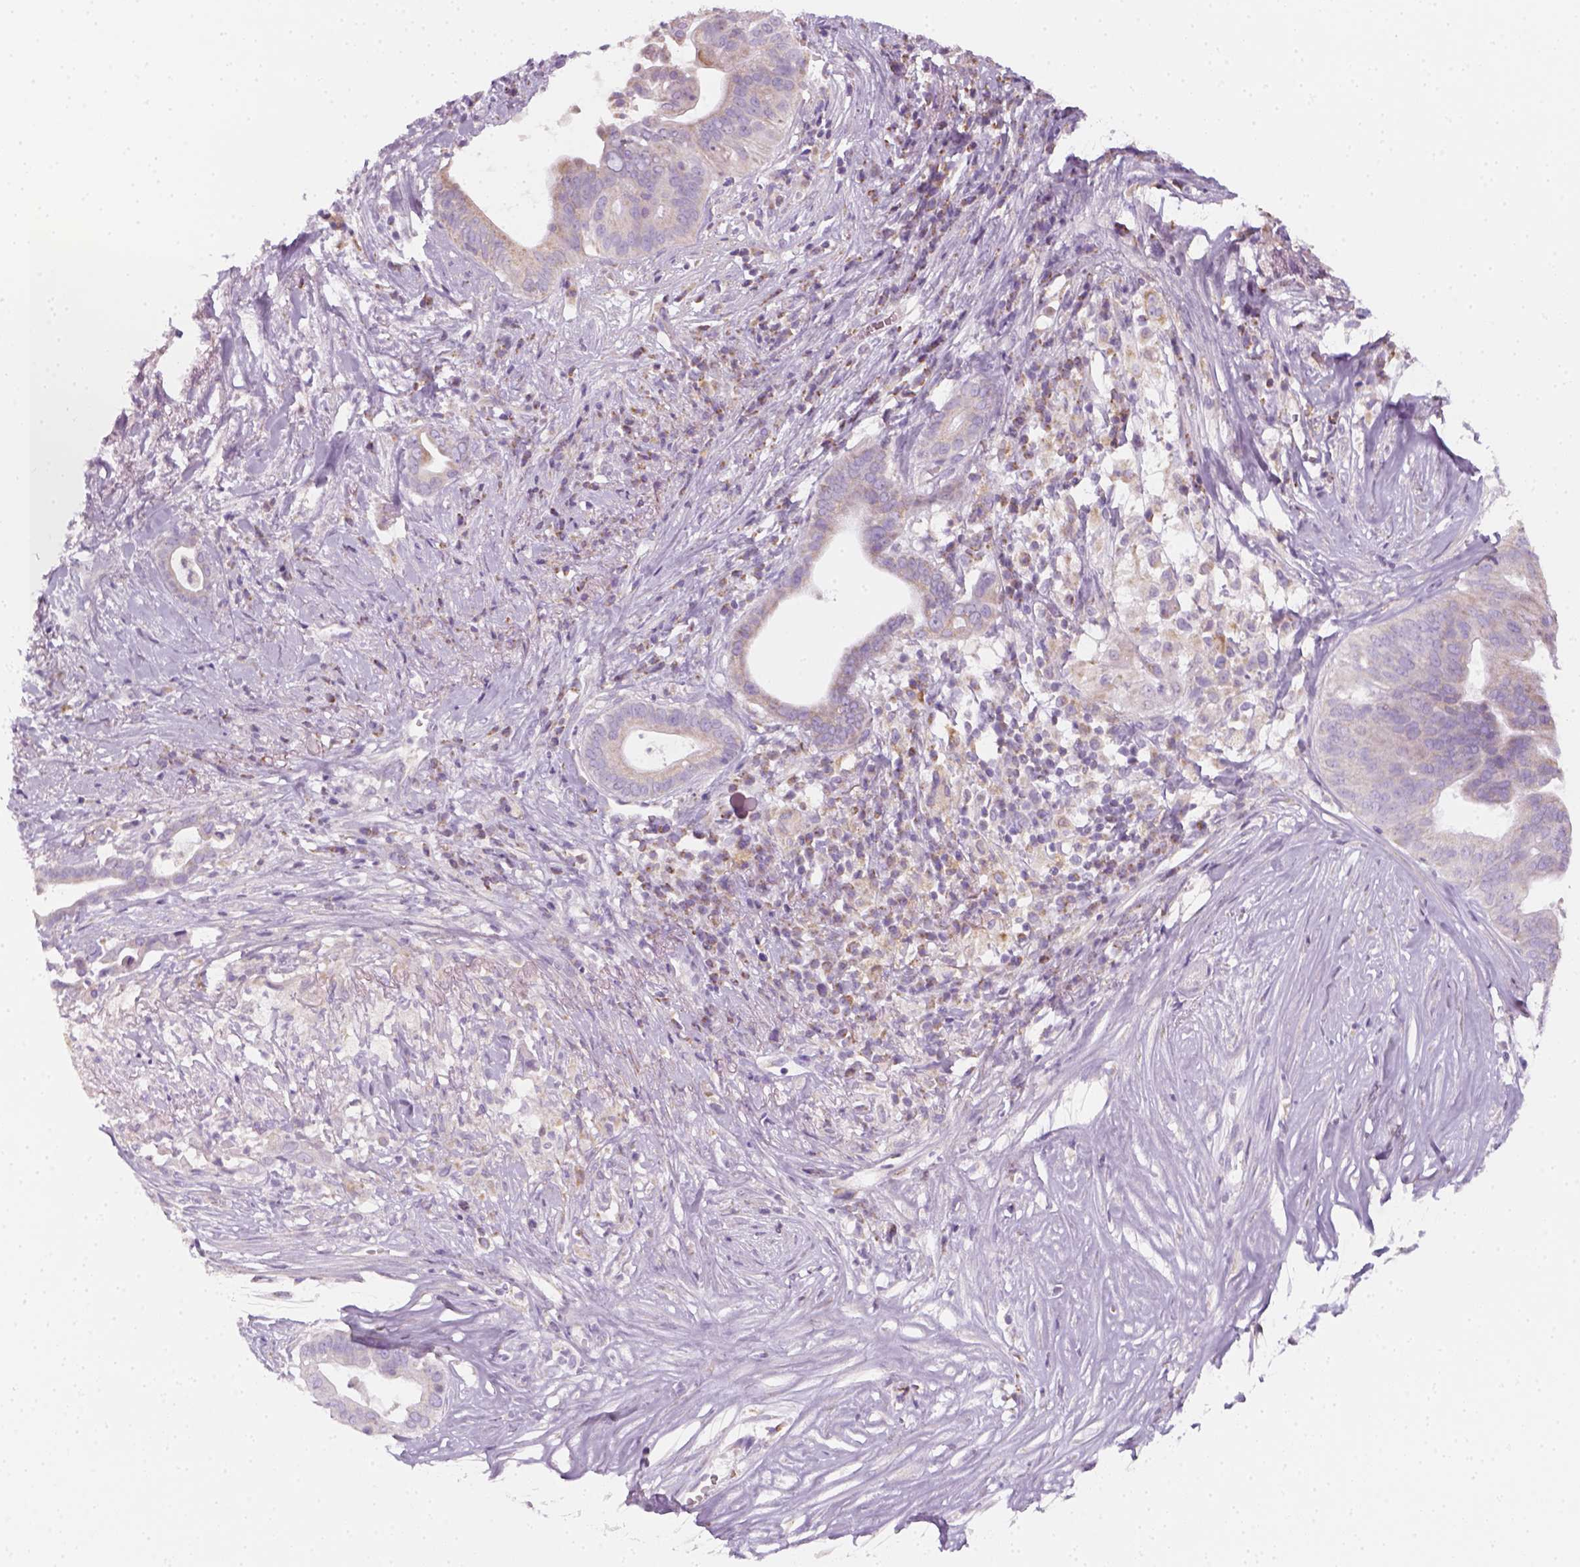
{"staining": {"intensity": "weak", "quantity": "<25%", "location": "cytoplasmic/membranous"}, "tissue": "pancreatic cancer", "cell_type": "Tumor cells", "image_type": "cancer", "snomed": [{"axis": "morphology", "description": "Adenocarcinoma, NOS"}, {"axis": "topography", "description": "Pancreas"}], "caption": "Image shows no protein staining in tumor cells of pancreatic cancer (adenocarcinoma) tissue.", "gene": "AWAT2", "patient": {"sex": "male", "age": 61}}